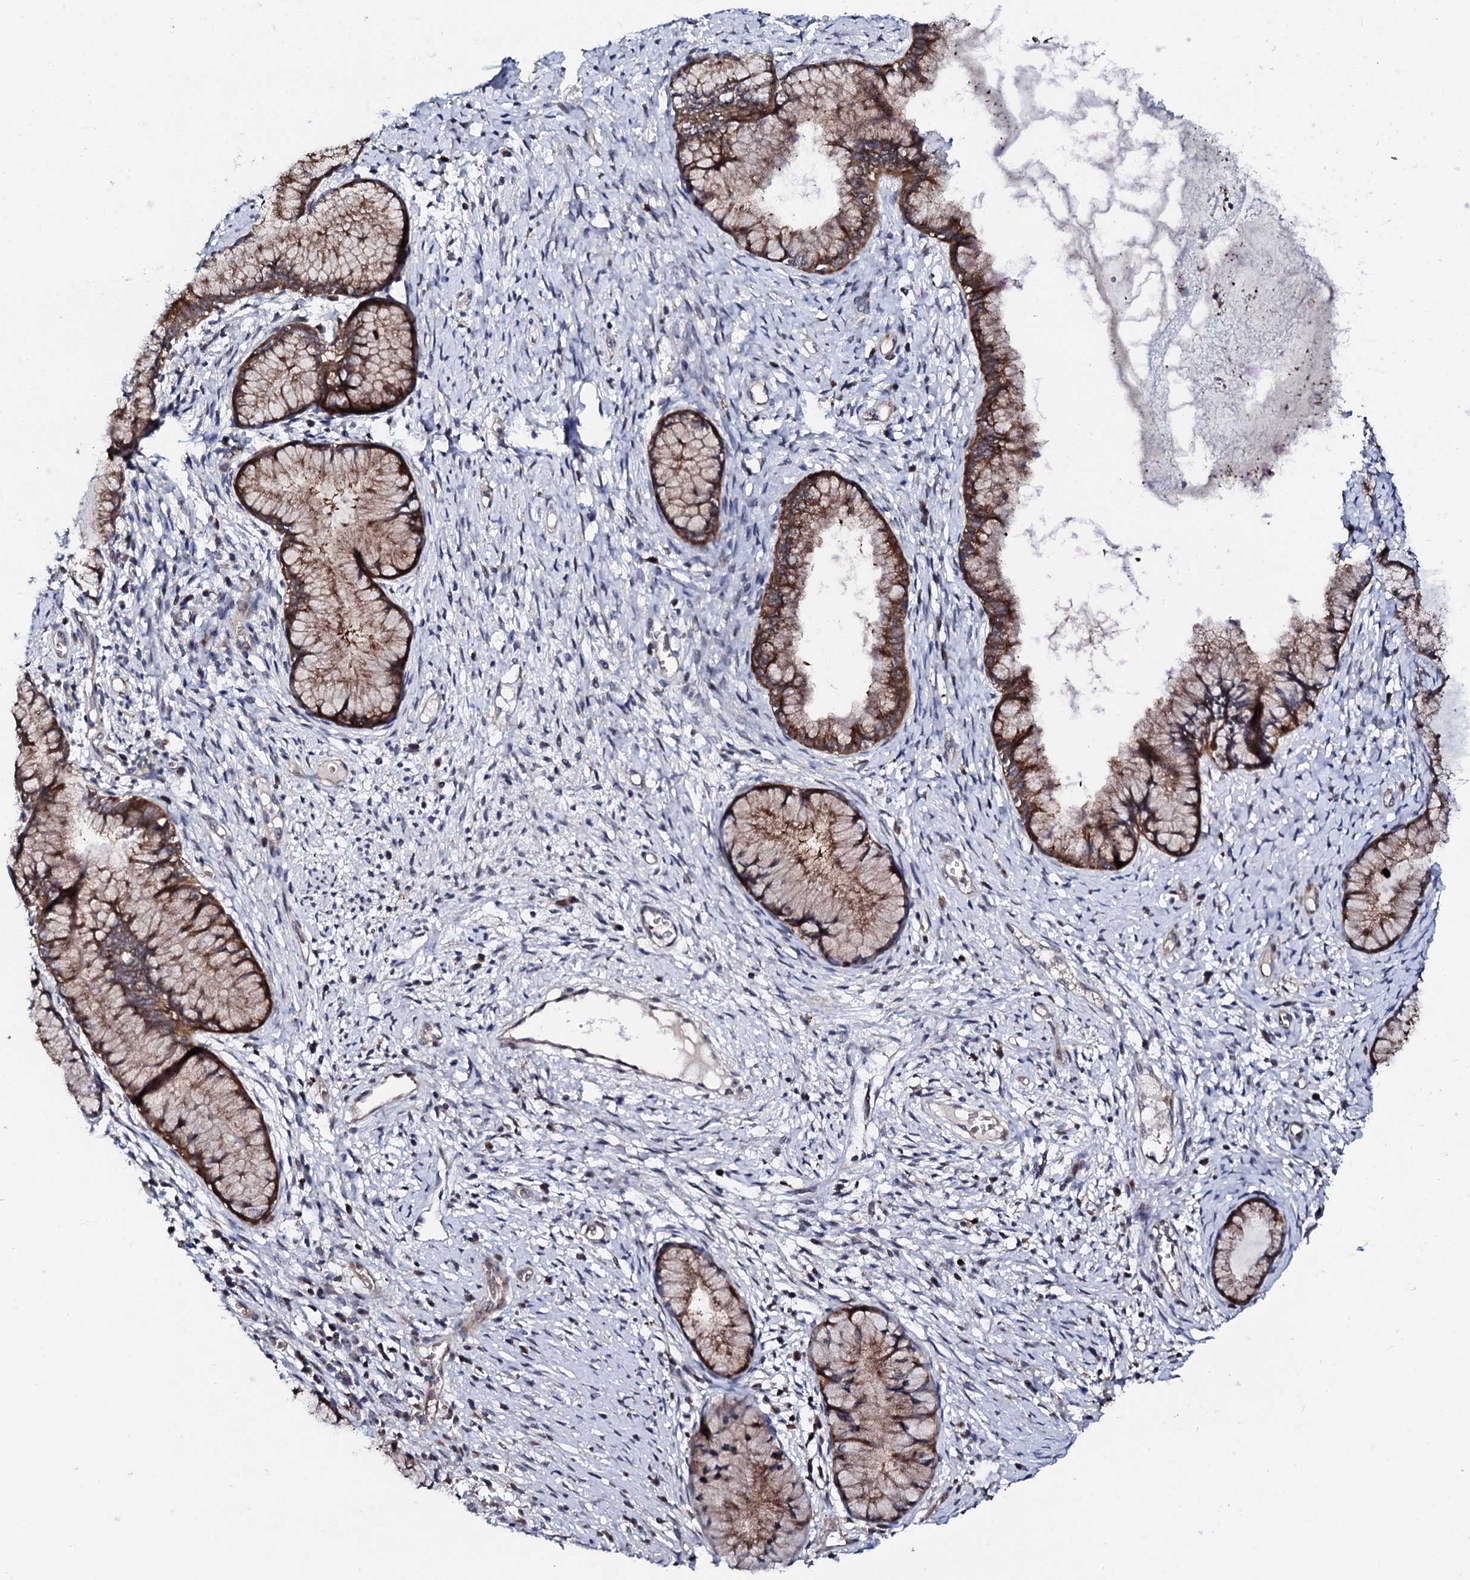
{"staining": {"intensity": "strong", "quantity": ">75%", "location": "cytoplasmic/membranous"}, "tissue": "cervix", "cell_type": "Glandular cells", "image_type": "normal", "snomed": [{"axis": "morphology", "description": "Normal tissue, NOS"}, {"axis": "topography", "description": "Cervix"}], "caption": "Immunohistochemical staining of normal human cervix exhibits >75% levels of strong cytoplasmic/membranous protein staining in about >75% of glandular cells.", "gene": "GTPBP4", "patient": {"sex": "female", "age": 42}}